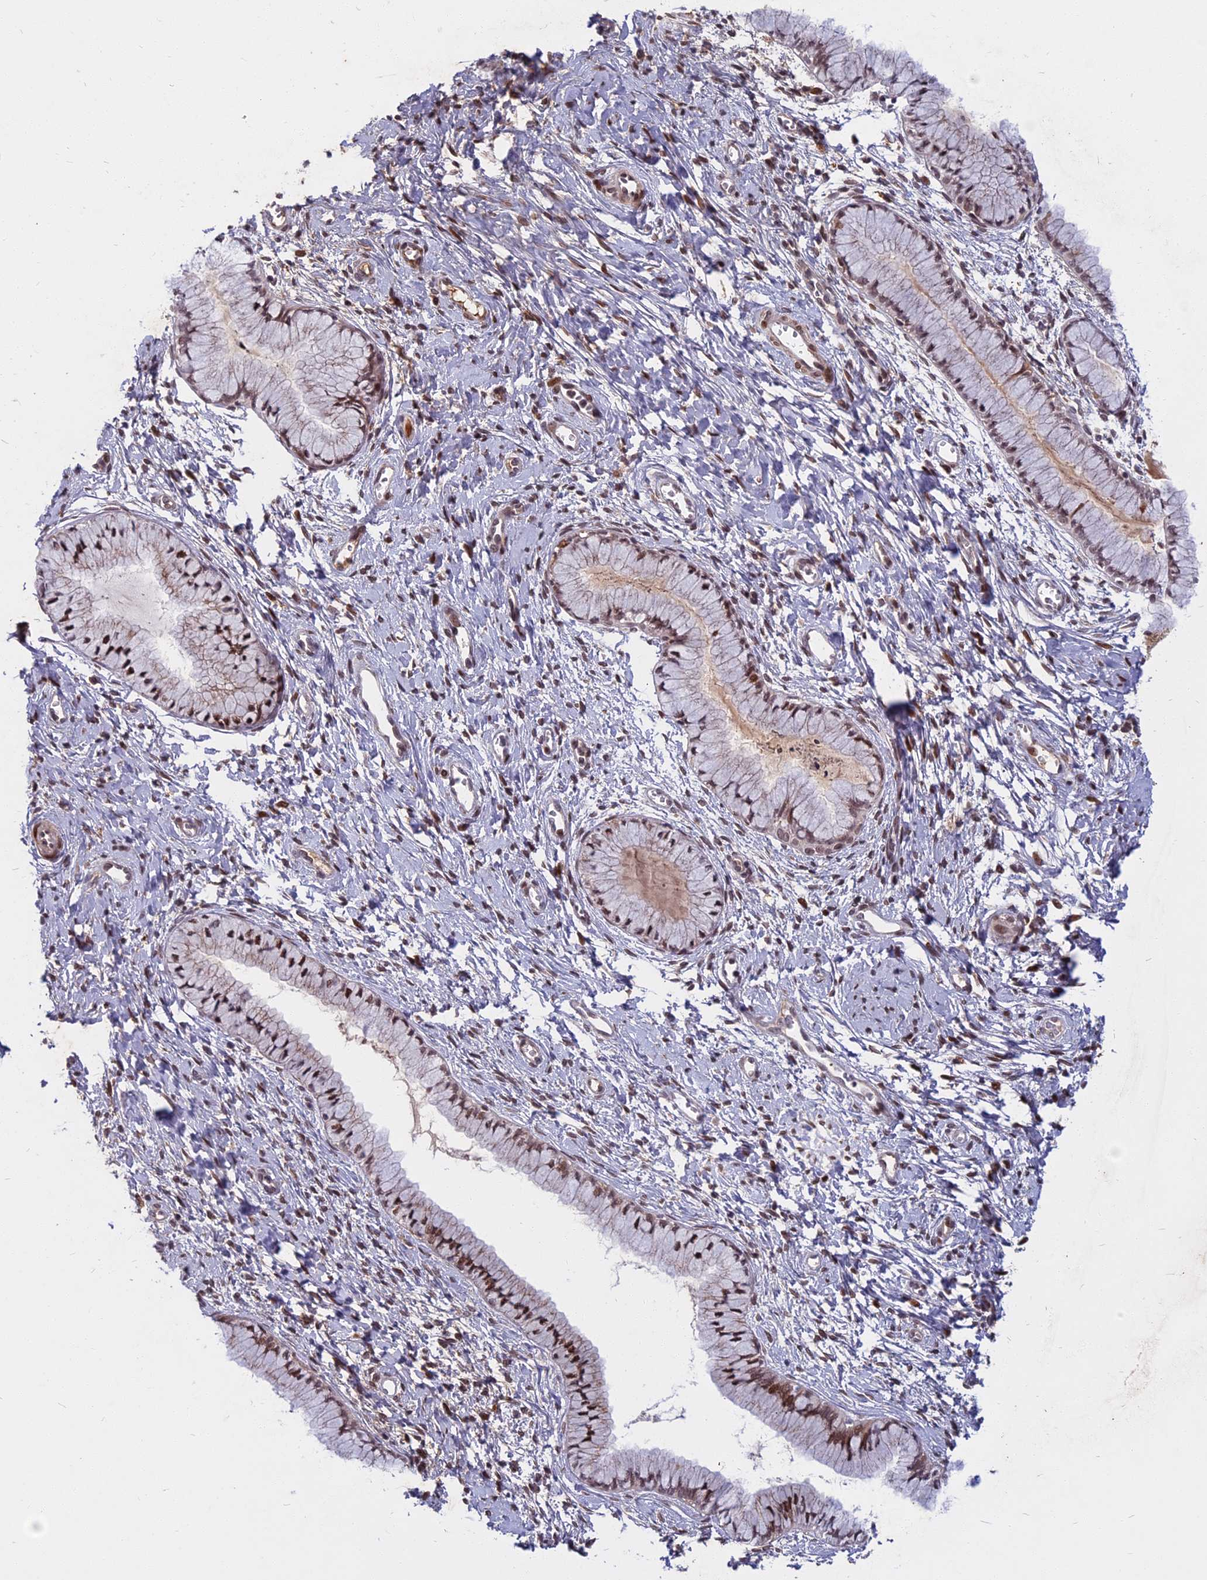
{"staining": {"intensity": "moderate", "quantity": ">75%", "location": "nuclear"}, "tissue": "cervix", "cell_type": "Glandular cells", "image_type": "normal", "snomed": [{"axis": "morphology", "description": "Normal tissue, NOS"}, {"axis": "topography", "description": "Cervix"}], "caption": "This image shows benign cervix stained with immunohistochemistry (IHC) to label a protein in brown. The nuclear of glandular cells show moderate positivity for the protein. Nuclei are counter-stained blue.", "gene": "CDC7", "patient": {"sex": "female", "age": 42}}